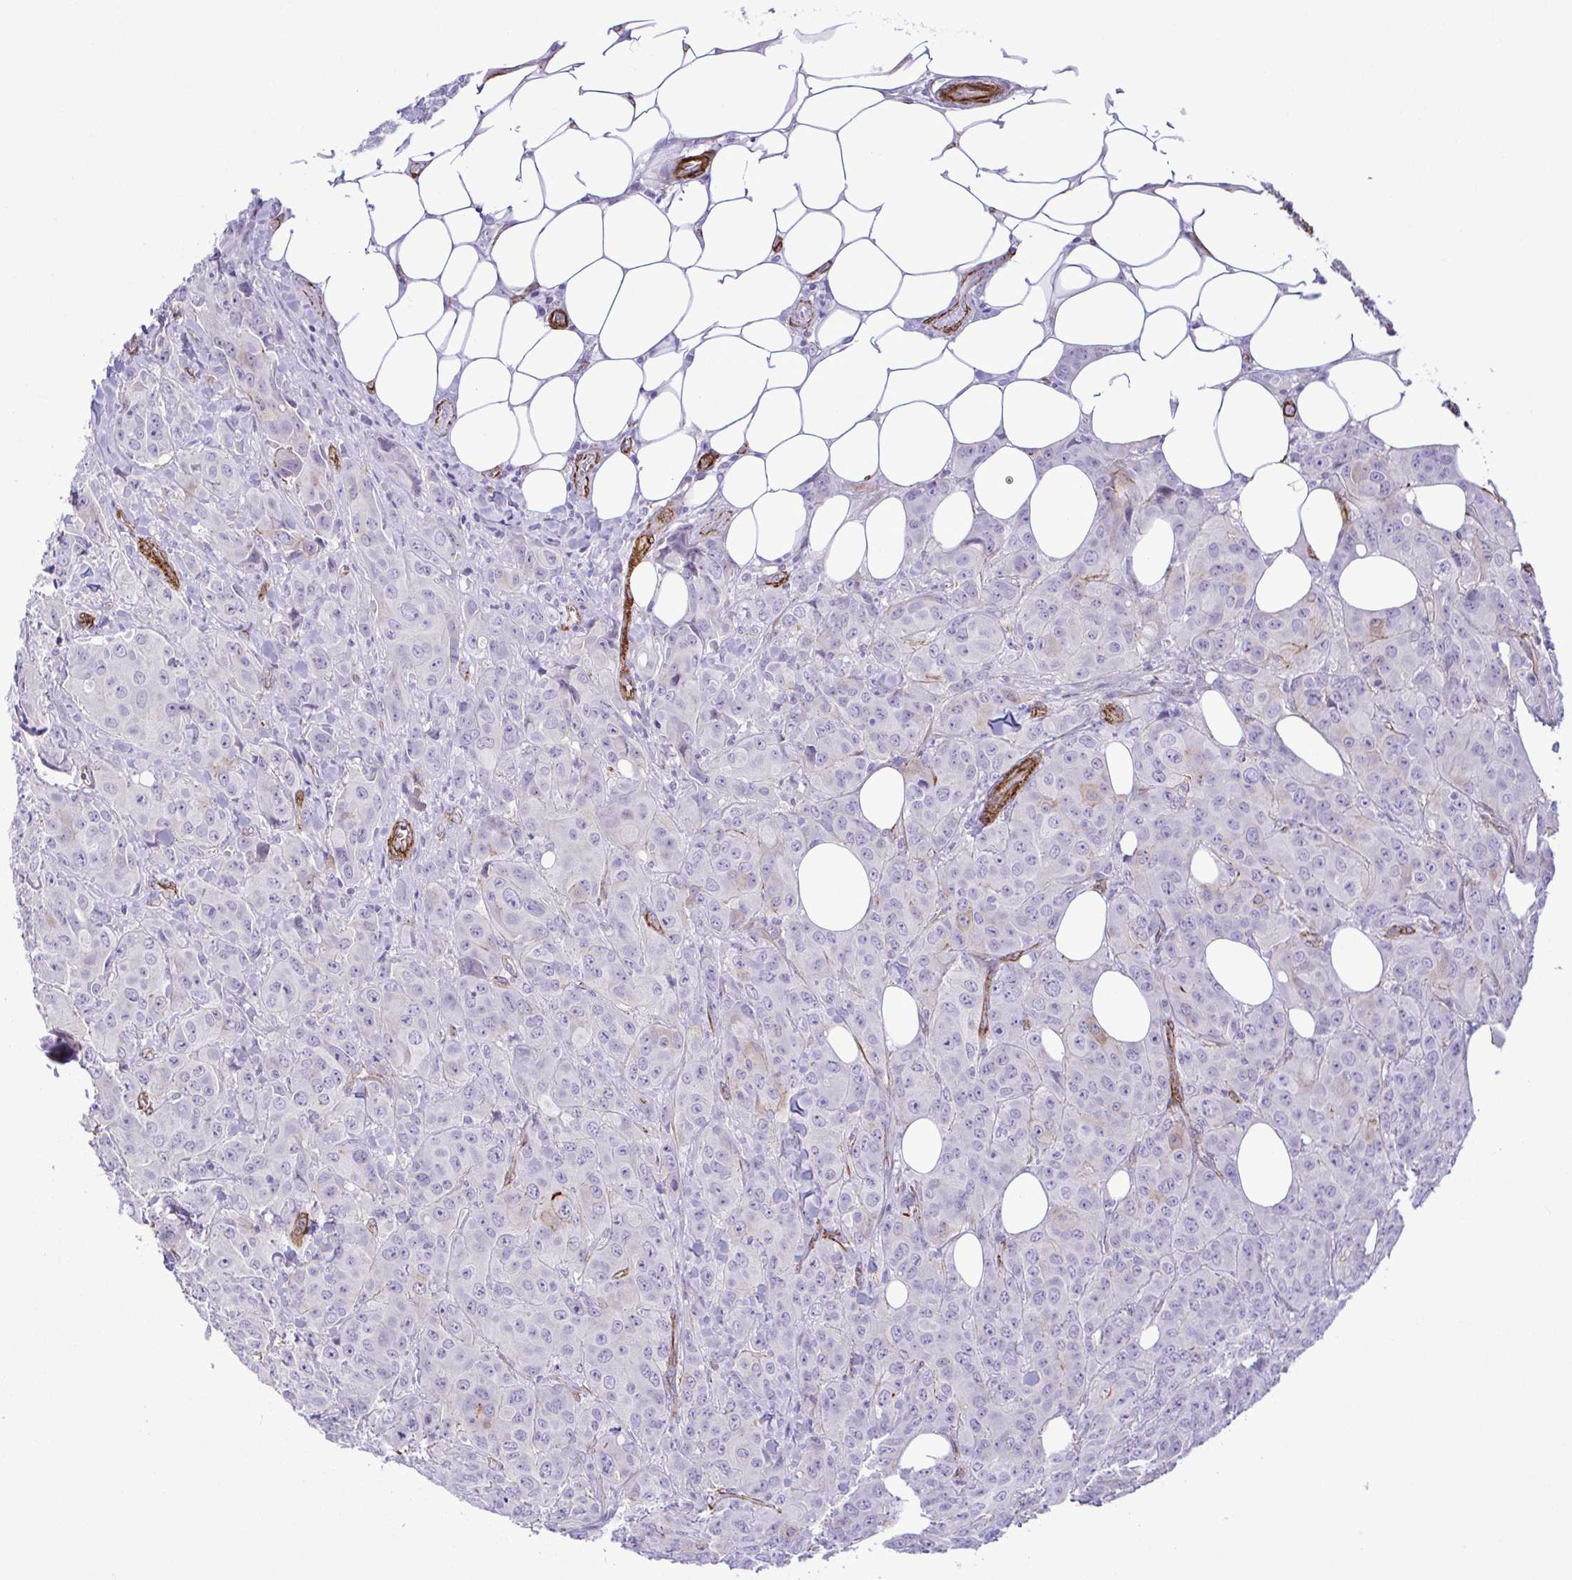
{"staining": {"intensity": "negative", "quantity": "none", "location": "none"}, "tissue": "breast cancer", "cell_type": "Tumor cells", "image_type": "cancer", "snomed": [{"axis": "morphology", "description": "Normal tissue, NOS"}, {"axis": "morphology", "description": "Duct carcinoma"}, {"axis": "topography", "description": "Breast"}], "caption": "Tumor cells are negative for protein expression in human breast cancer.", "gene": "SYNPO2L", "patient": {"sex": "female", "age": 43}}